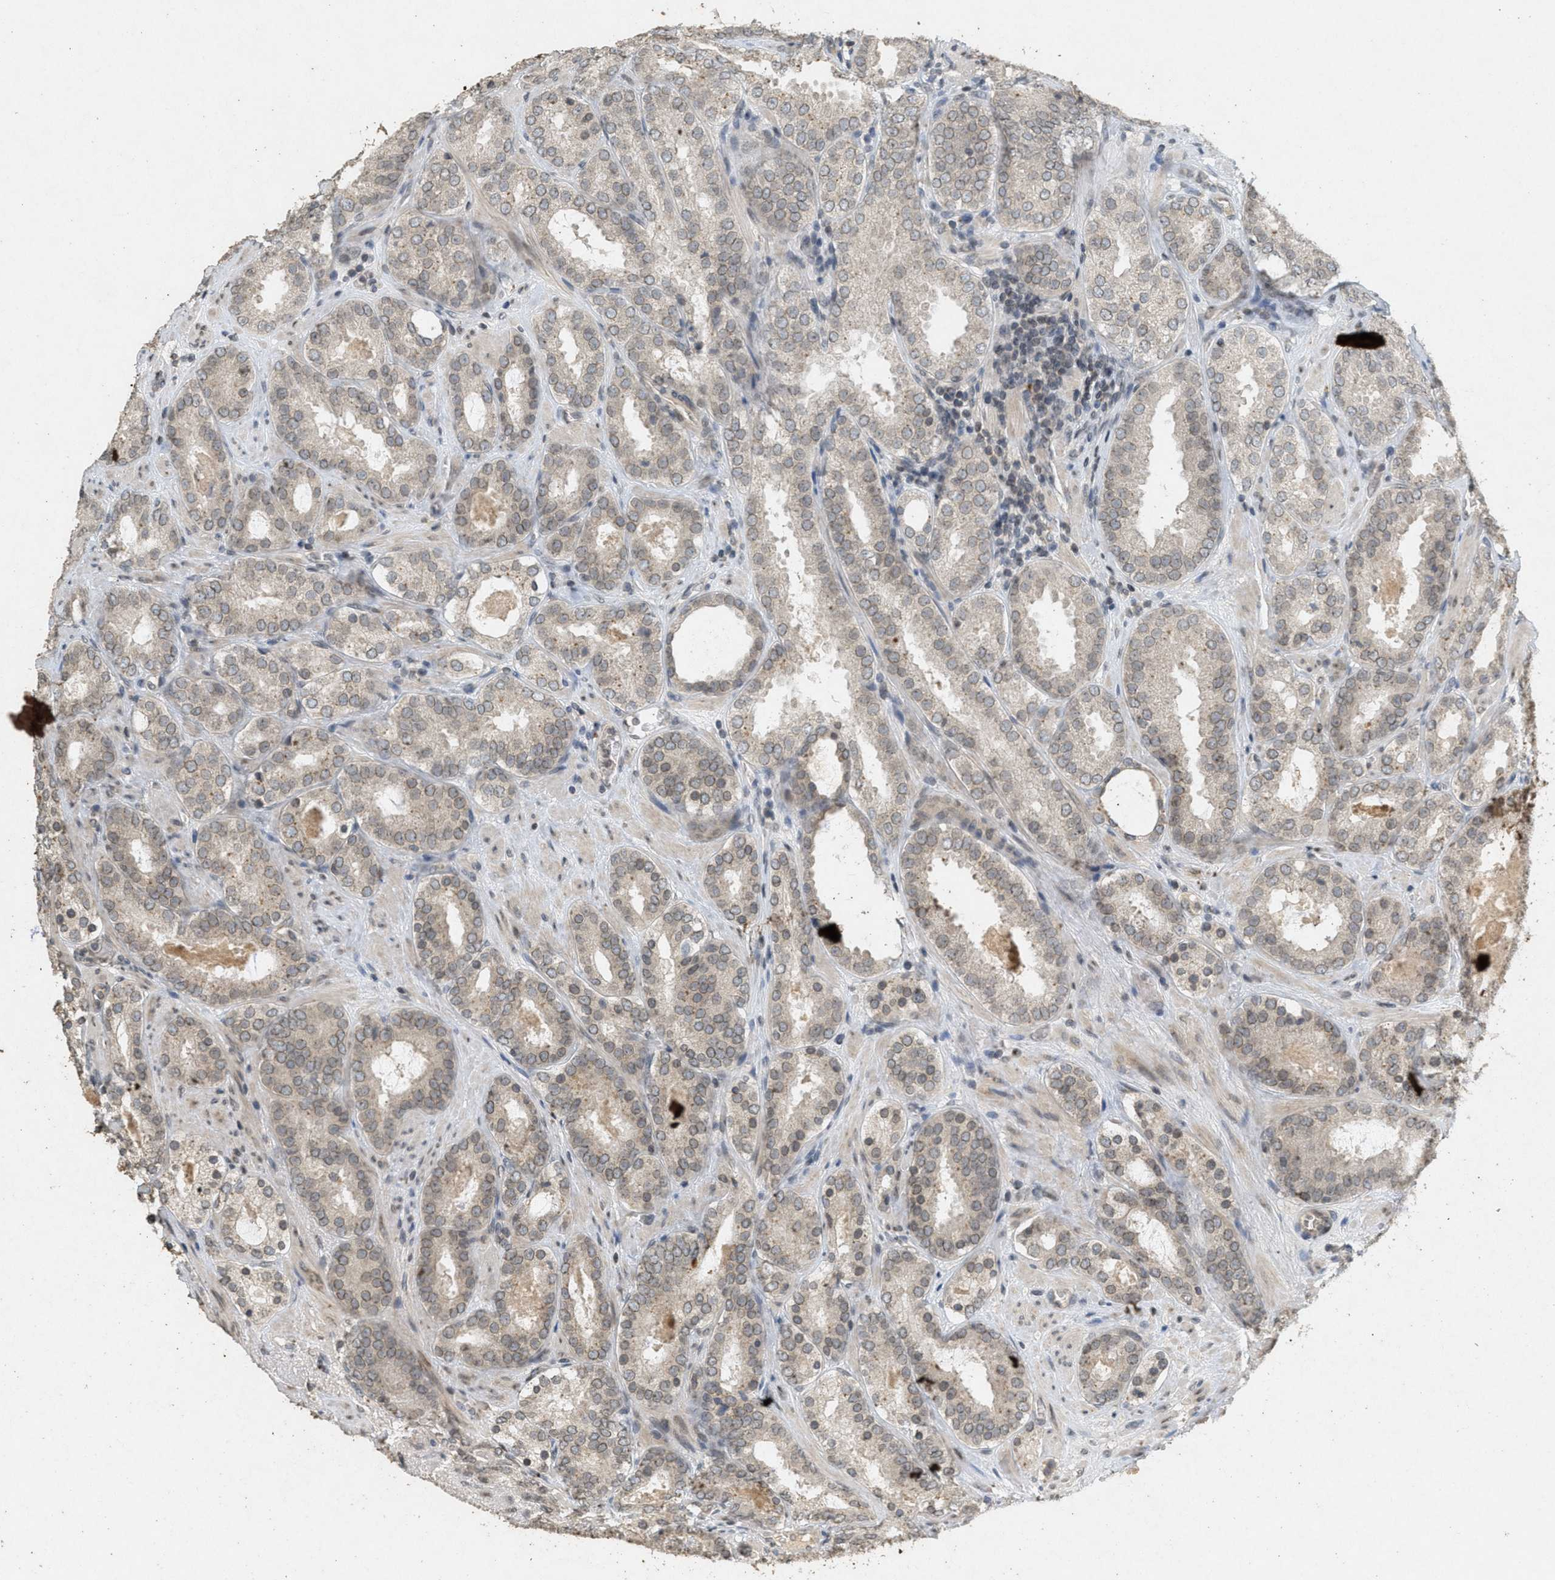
{"staining": {"intensity": "weak", "quantity": ">75%", "location": "cytoplasmic/membranous,nuclear"}, "tissue": "prostate cancer", "cell_type": "Tumor cells", "image_type": "cancer", "snomed": [{"axis": "morphology", "description": "Adenocarcinoma, Low grade"}, {"axis": "topography", "description": "Prostate"}], "caption": "This photomicrograph displays prostate cancer stained with IHC to label a protein in brown. The cytoplasmic/membranous and nuclear of tumor cells show weak positivity for the protein. Nuclei are counter-stained blue.", "gene": "ABHD6", "patient": {"sex": "male", "age": 69}}